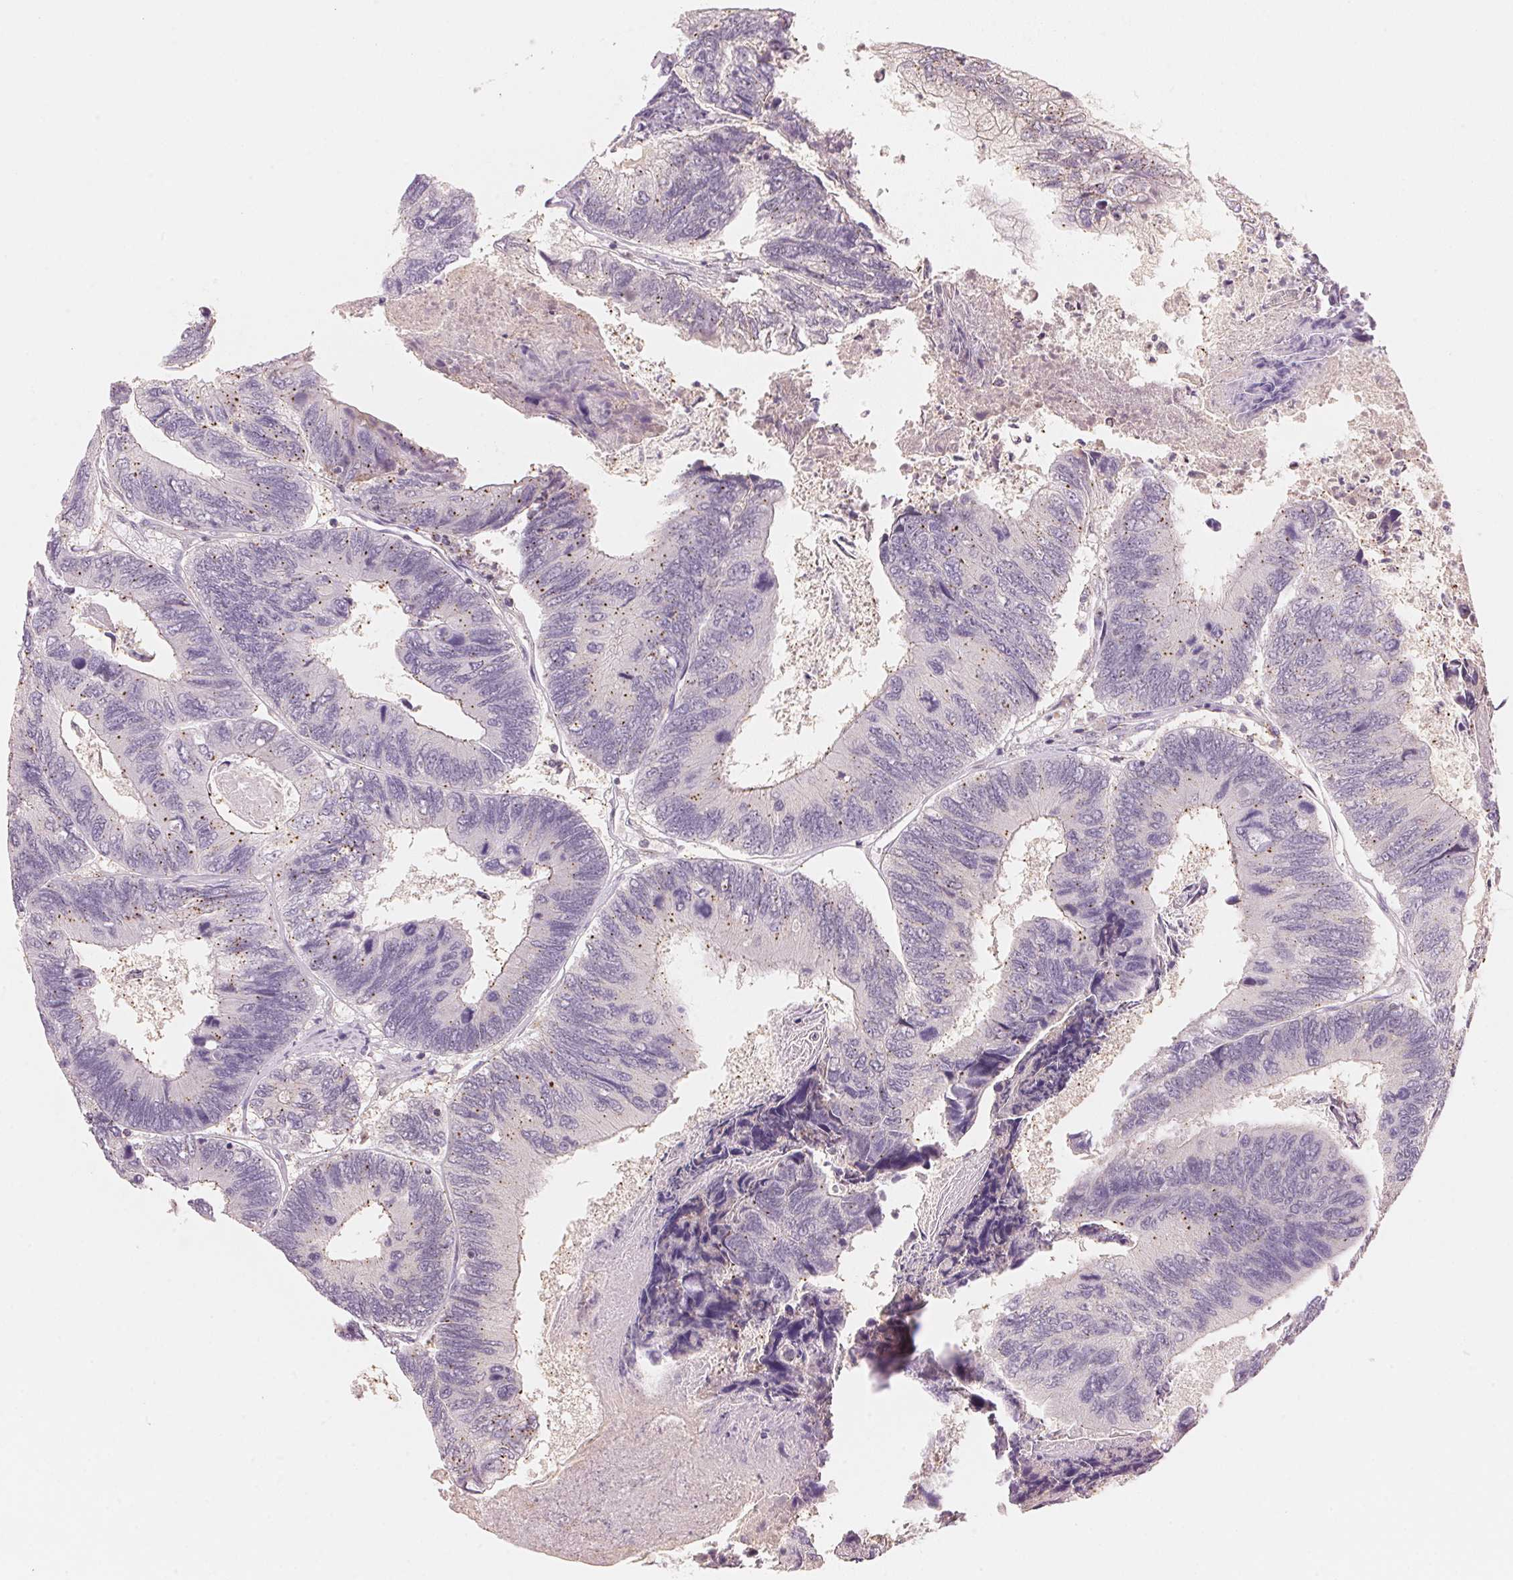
{"staining": {"intensity": "moderate", "quantity": "<25%", "location": "cytoplasmic/membranous"}, "tissue": "colorectal cancer", "cell_type": "Tumor cells", "image_type": "cancer", "snomed": [{"axis": "morphology", "description": "Adenocarcinoma, NOS"}, {"axis": "topography", "description": "Colon"}], "caption": "Immunohistochemical staining of adenocarcinoma (colorectal) reveals moderate cytoplasmic/membranous protein staining in about <25% of tumor cells. Nuclei are stained in blue.", "gene": "HOXB13", "patient": {"sex": "female", "age": 67}}